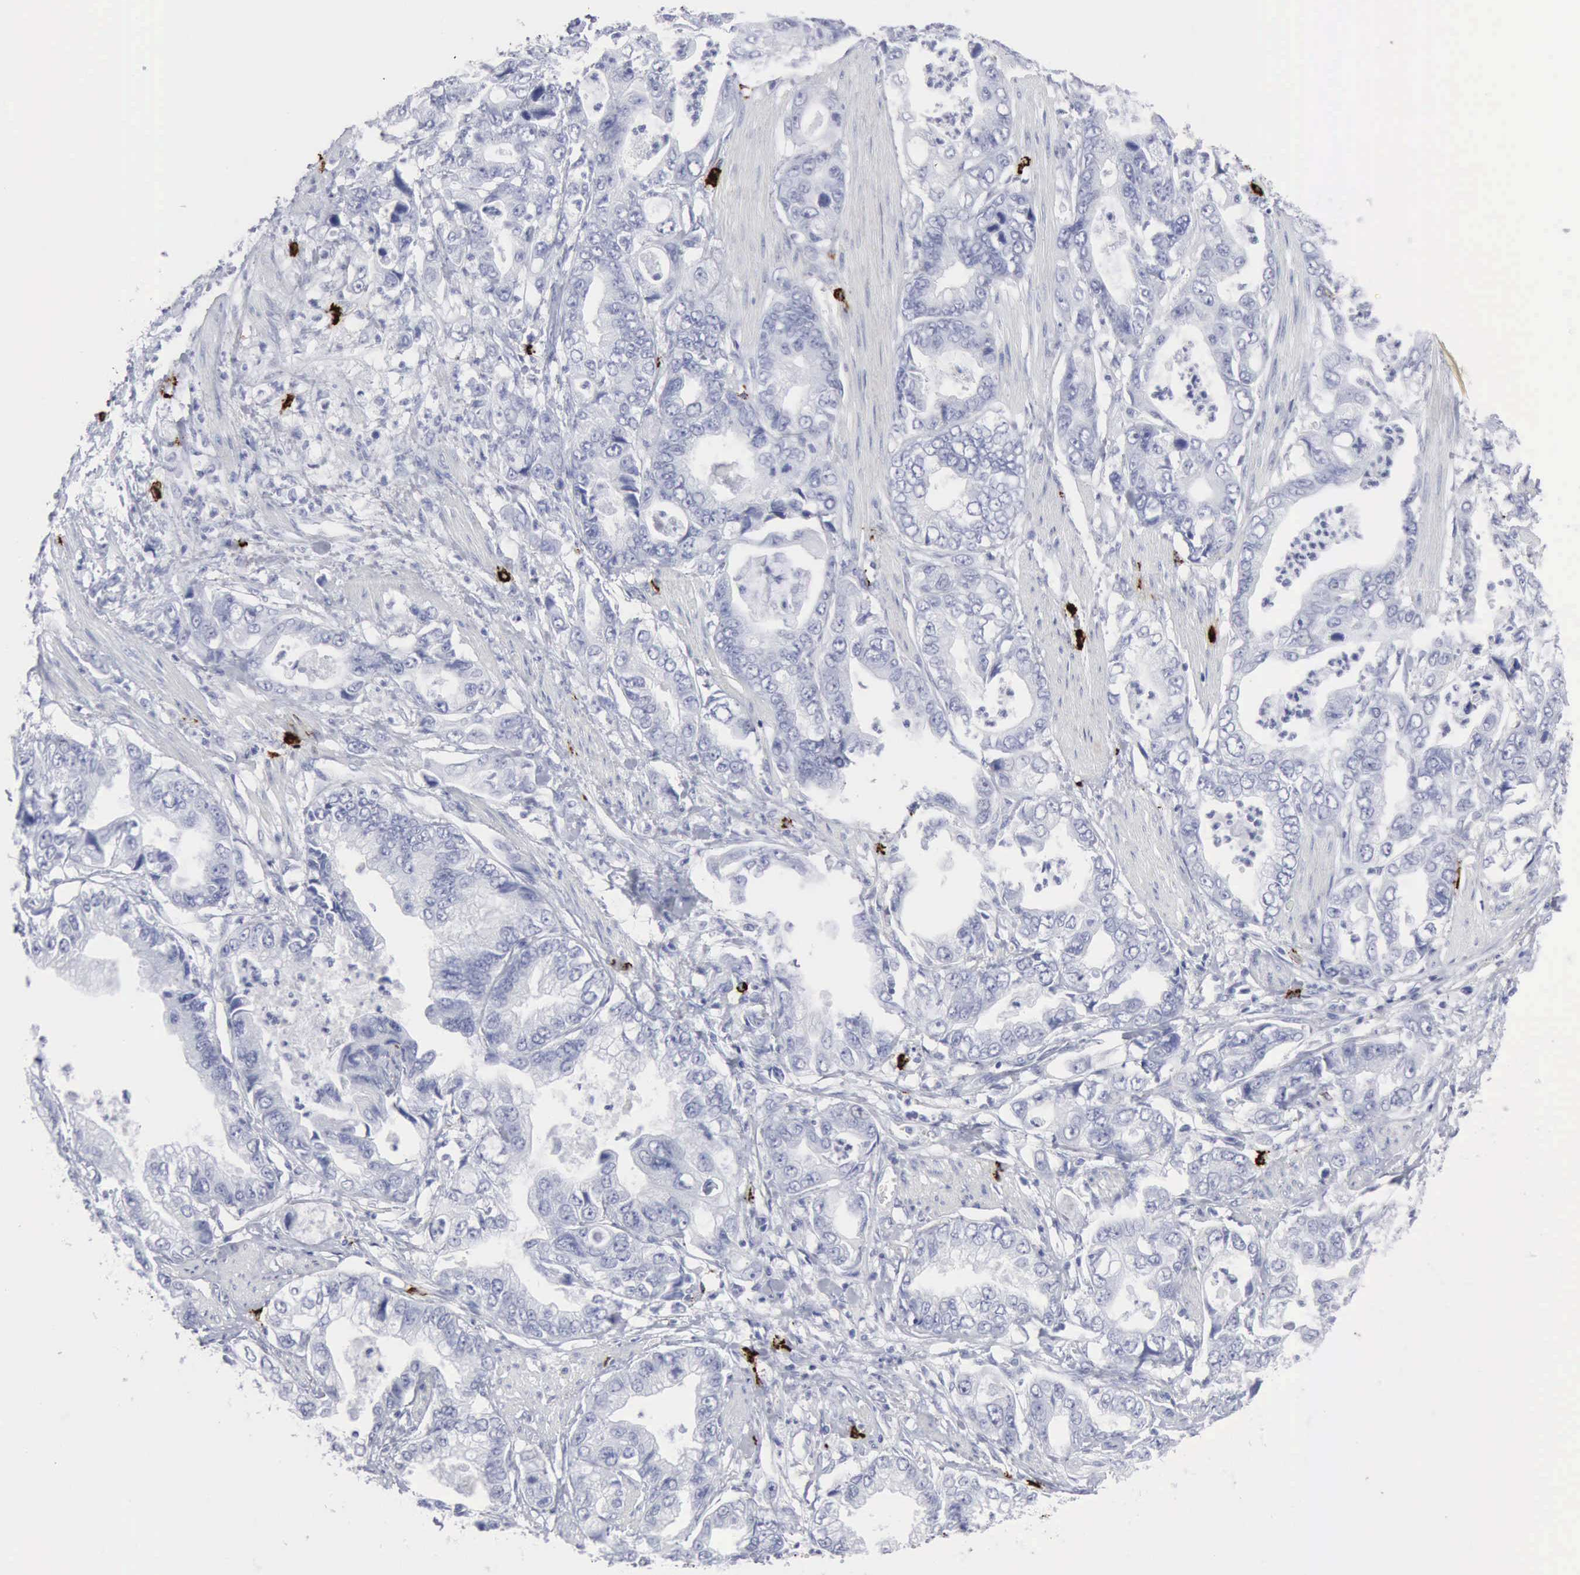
{"staining": {"intensity": "negative", "quantity": "none", "location": "none"}, "tissue": "stomach cancer", "cell_type": "Tumor cells", "image_type": "cancer", "snomed": [{"axis": "morphology", "description": "Adenocarcinoma, NOS"}, {"axis": "topography", "description": "Pancreas"}, {"axis": "topography", "description": "Stomach, upper"}], "caption": "Immunohistochemical staining of stomach cancer exhibits no significant staining in tumor cells.", "gene": "CMA1", "patient": {"sex": "male", "age": 77}}